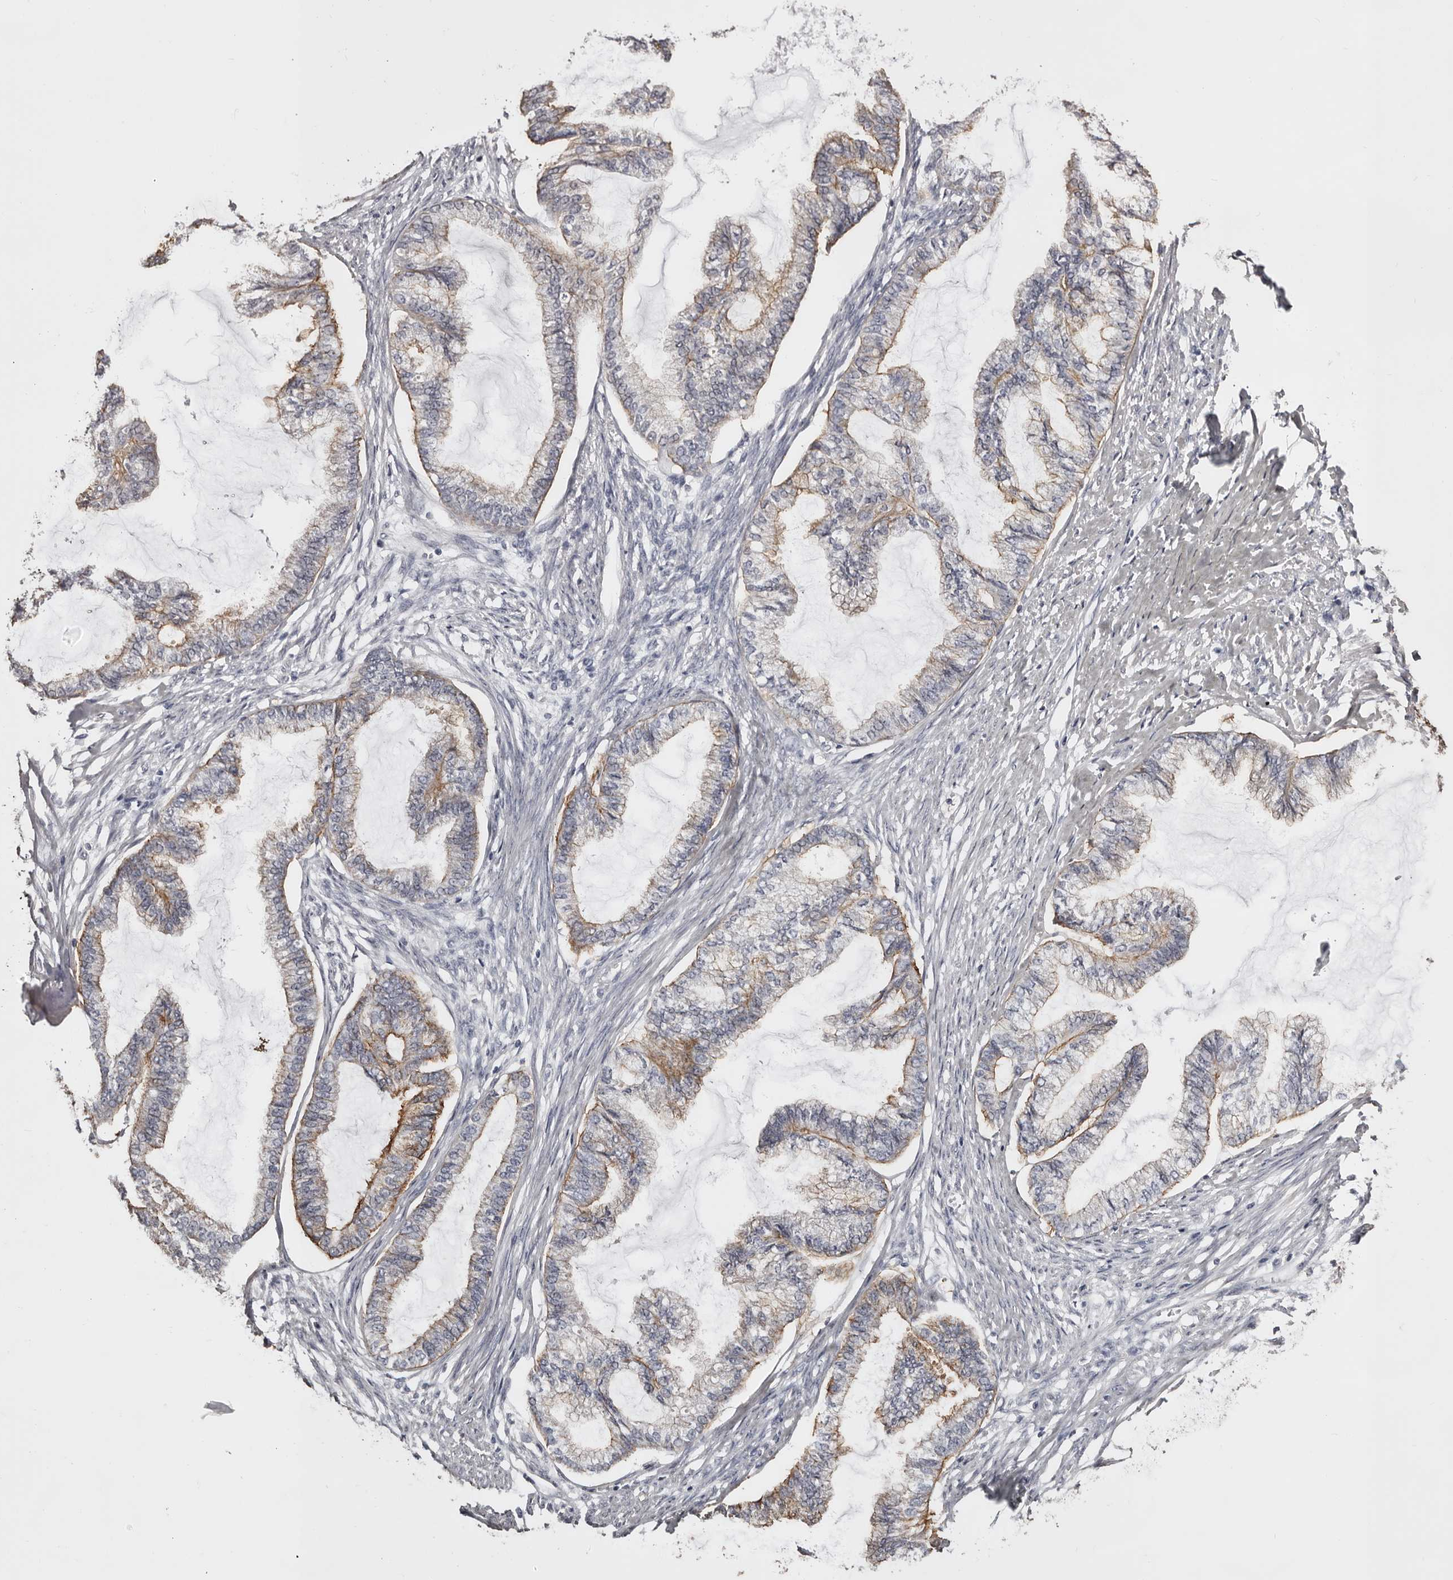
{"staining": {"intensity": "moderate", "quantity": "<25%", "location": "cytoplasmic/membranous"}, "tissue": "endometrial cancer", "cell_type": "Tumor cells", "image_type": "cancer", "snomed": [{"axis": "morphology", "description": "Adenocarcinoma, NOS"}, {"axis": "topography", "description": "Endometrium"}], "caption": "Endometrial cancer tissue reveals moderate cytoplasmic/membranous staining in about <25% of tumor cells, visualized by immunohistochemistry. (DAB (3,3'-diaminobenzidine) IHC, brown staining for protein, blue staining for nuclei).", "gene": "LAD1", "patient": {"sex": "female", "age": 86}}